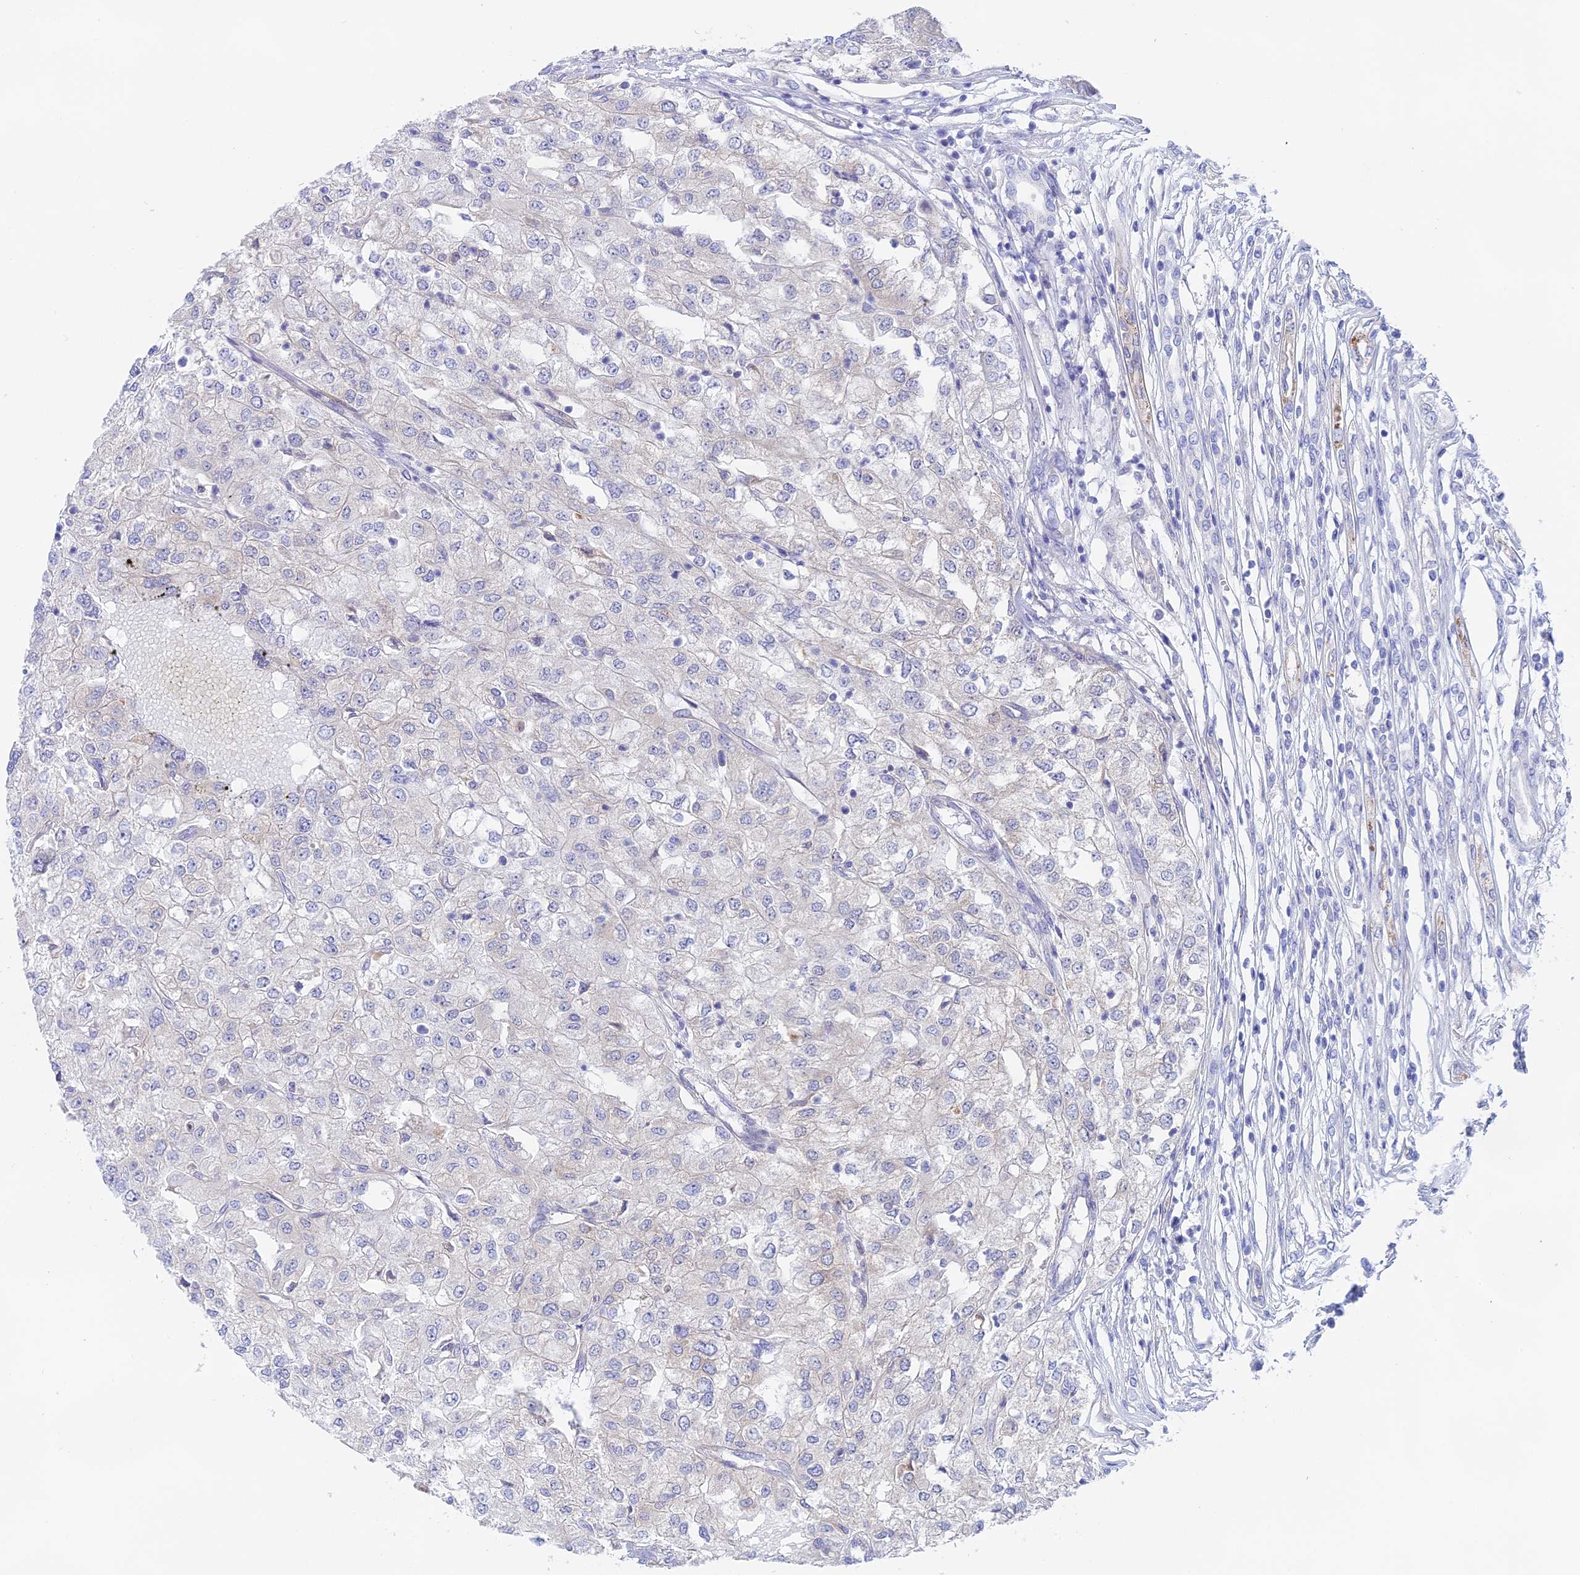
{"staining": {"intensity": "negative", "quantity": "none", "location": "none"}, "tissue": "renal cancer", "cell_type": "Tumor cells", "image_type": "cancer", "snomed": [{"axis": "morphology", "description": "Adenocarcinoma, NOS"}, {"axis": "topography", "description": "Kidney"}], "caption": "A high-resolution image shows IHC staining of adenocarcinoma (renal), which reveals no significant positivity in tumor cells.", "gene": "GLB1L", "patient": {"sex": "female", "age": 54}}